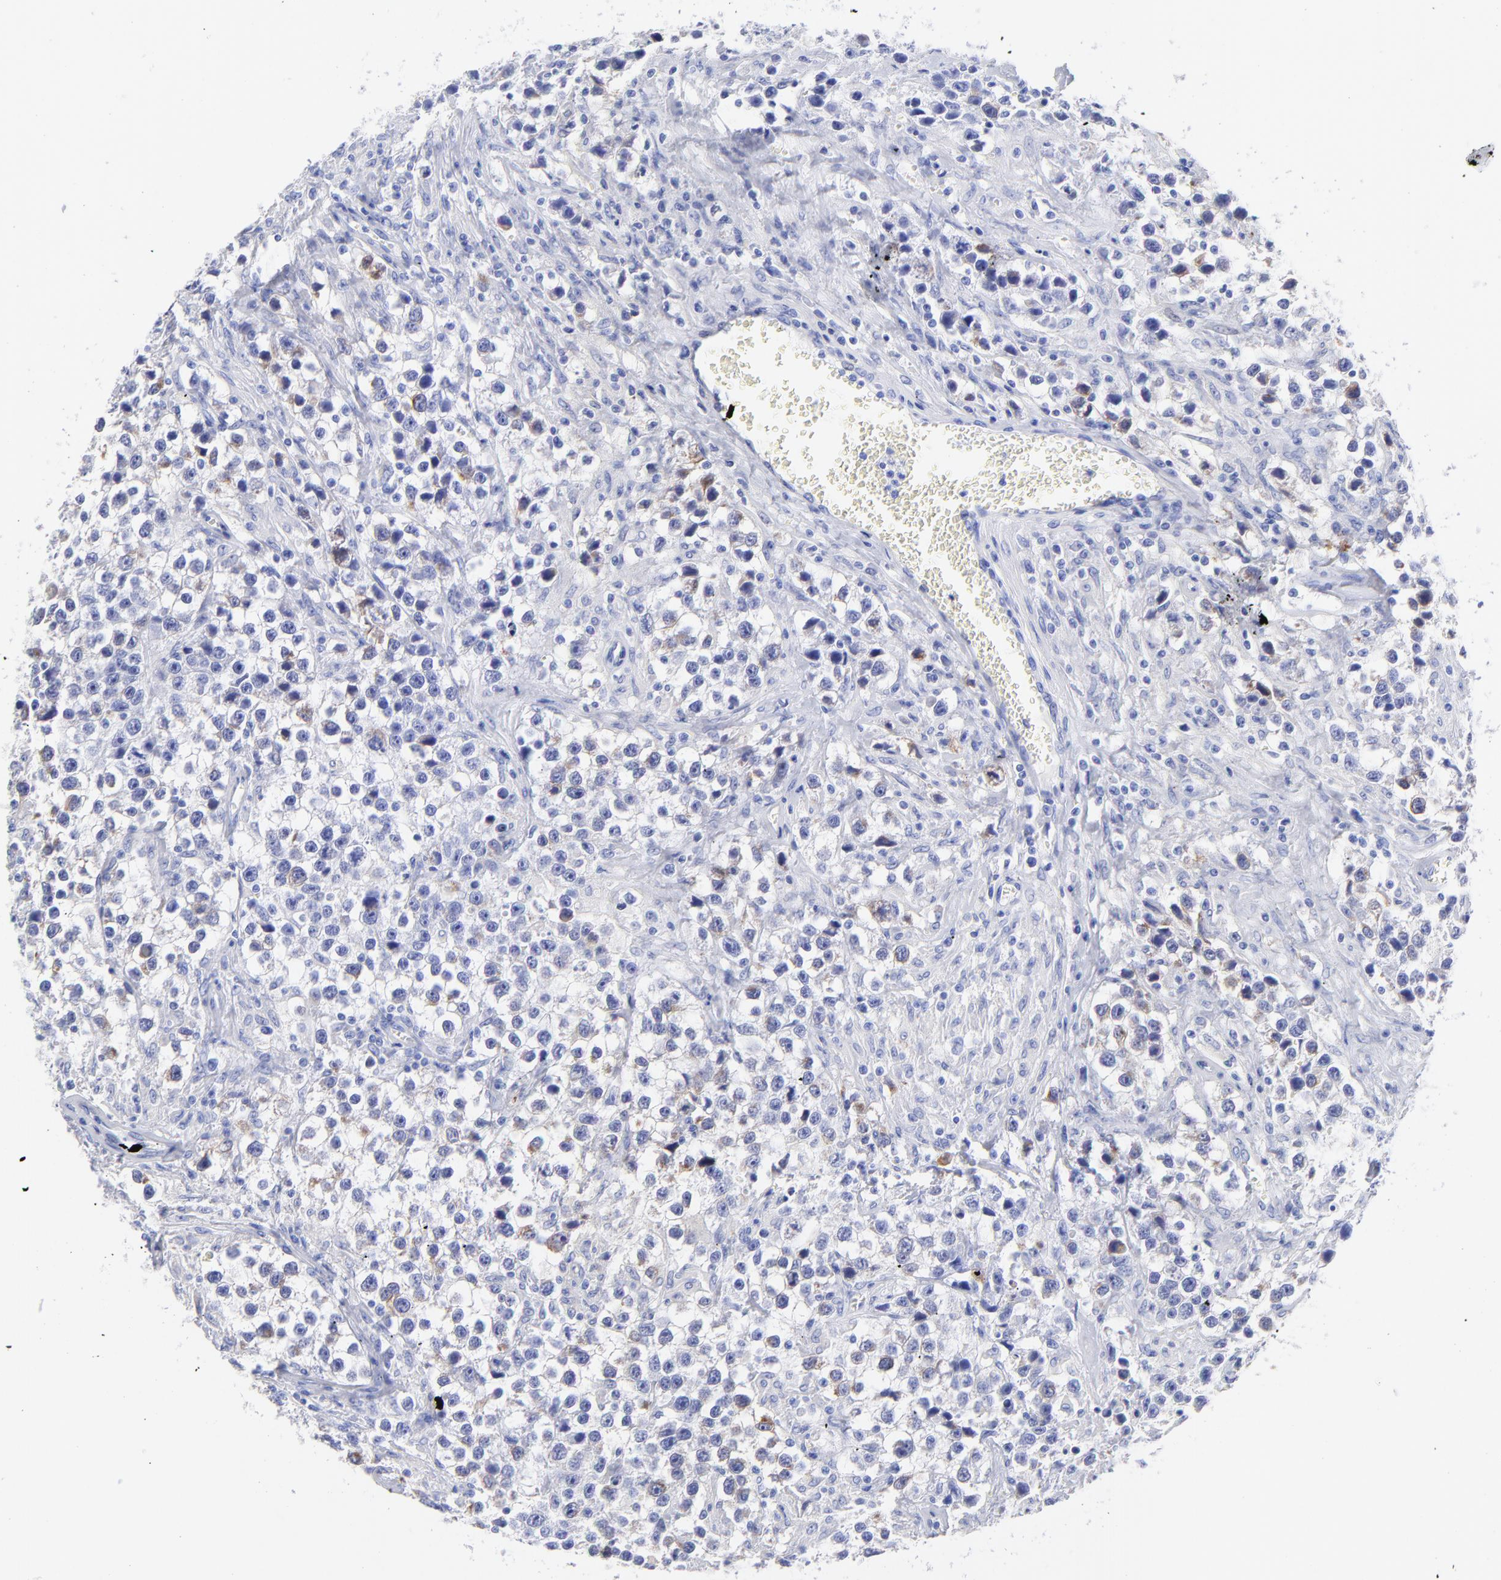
{"staining": {"intensity": "negative", "quantity": "none", "location": "none"}, "tissue": "testis cancer", "cell_type": "Tumor cells", "image_type": "cancer", "snomed": [{"axis": "morphology", "description": "Seminoma, NOS"}, {"axis": "topography", "description": "Testis"}], "caption": "Testis cancer stained for a protein using immunohistochemistry (IHC) displays no positivity tumor cells.", "gene": "C1QTNF6", "patient": {"sex": "male", "age": 43}}